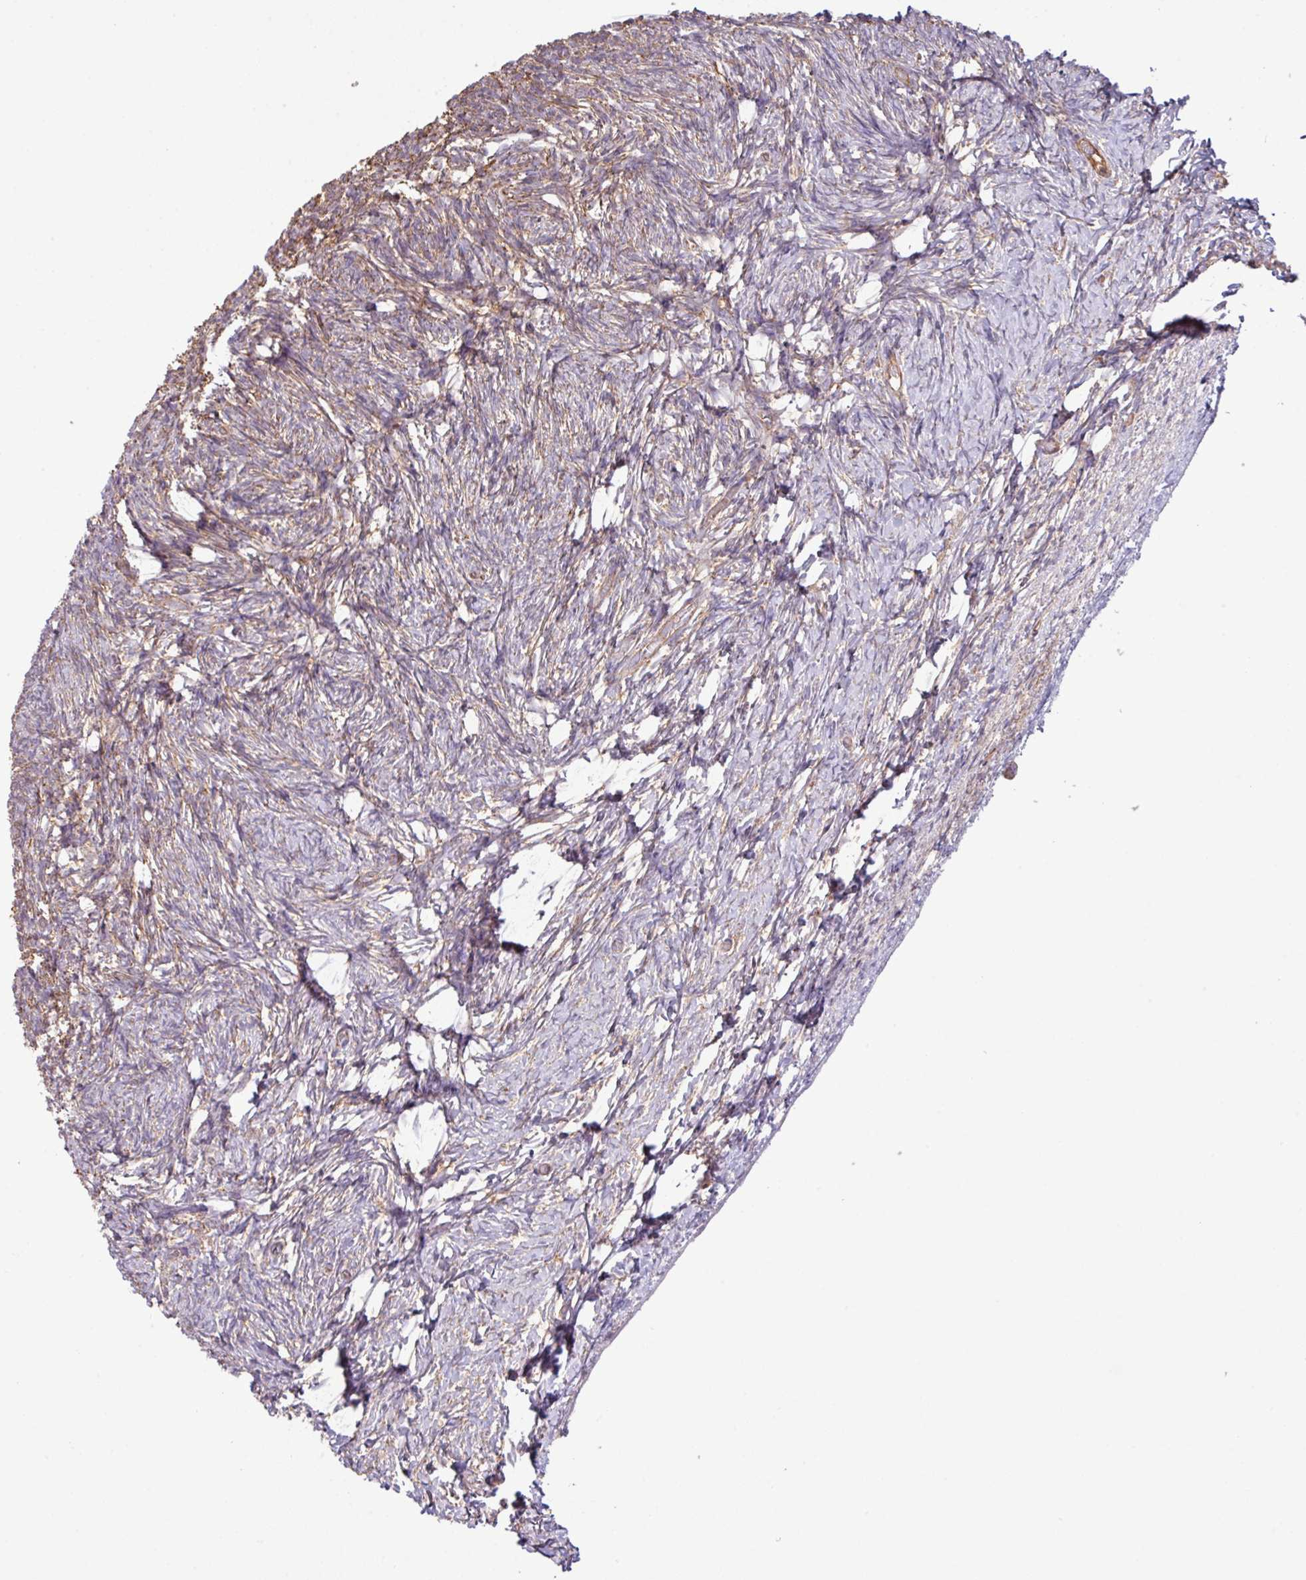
{"staining": {"intensity": "moderate", "quantity": "<25%", "location": "cytoplasmic/membranous"}, "tissue": "ovary", "cell_type": "Ovarian stroma cells", "image_type": "normal", "snomed": [{"axis": "morphology", "description": "Normal tissue, NOS"}, {"axis": "topography", "description": "Ovary"}], "caption": "The immunohistochemical stain shows moderate cytoplasmic/membranous expression in ovarian stroma cells of normal ovary.", "gene": "LRRC53", "patient": {"sex": "female", "age": 39}}